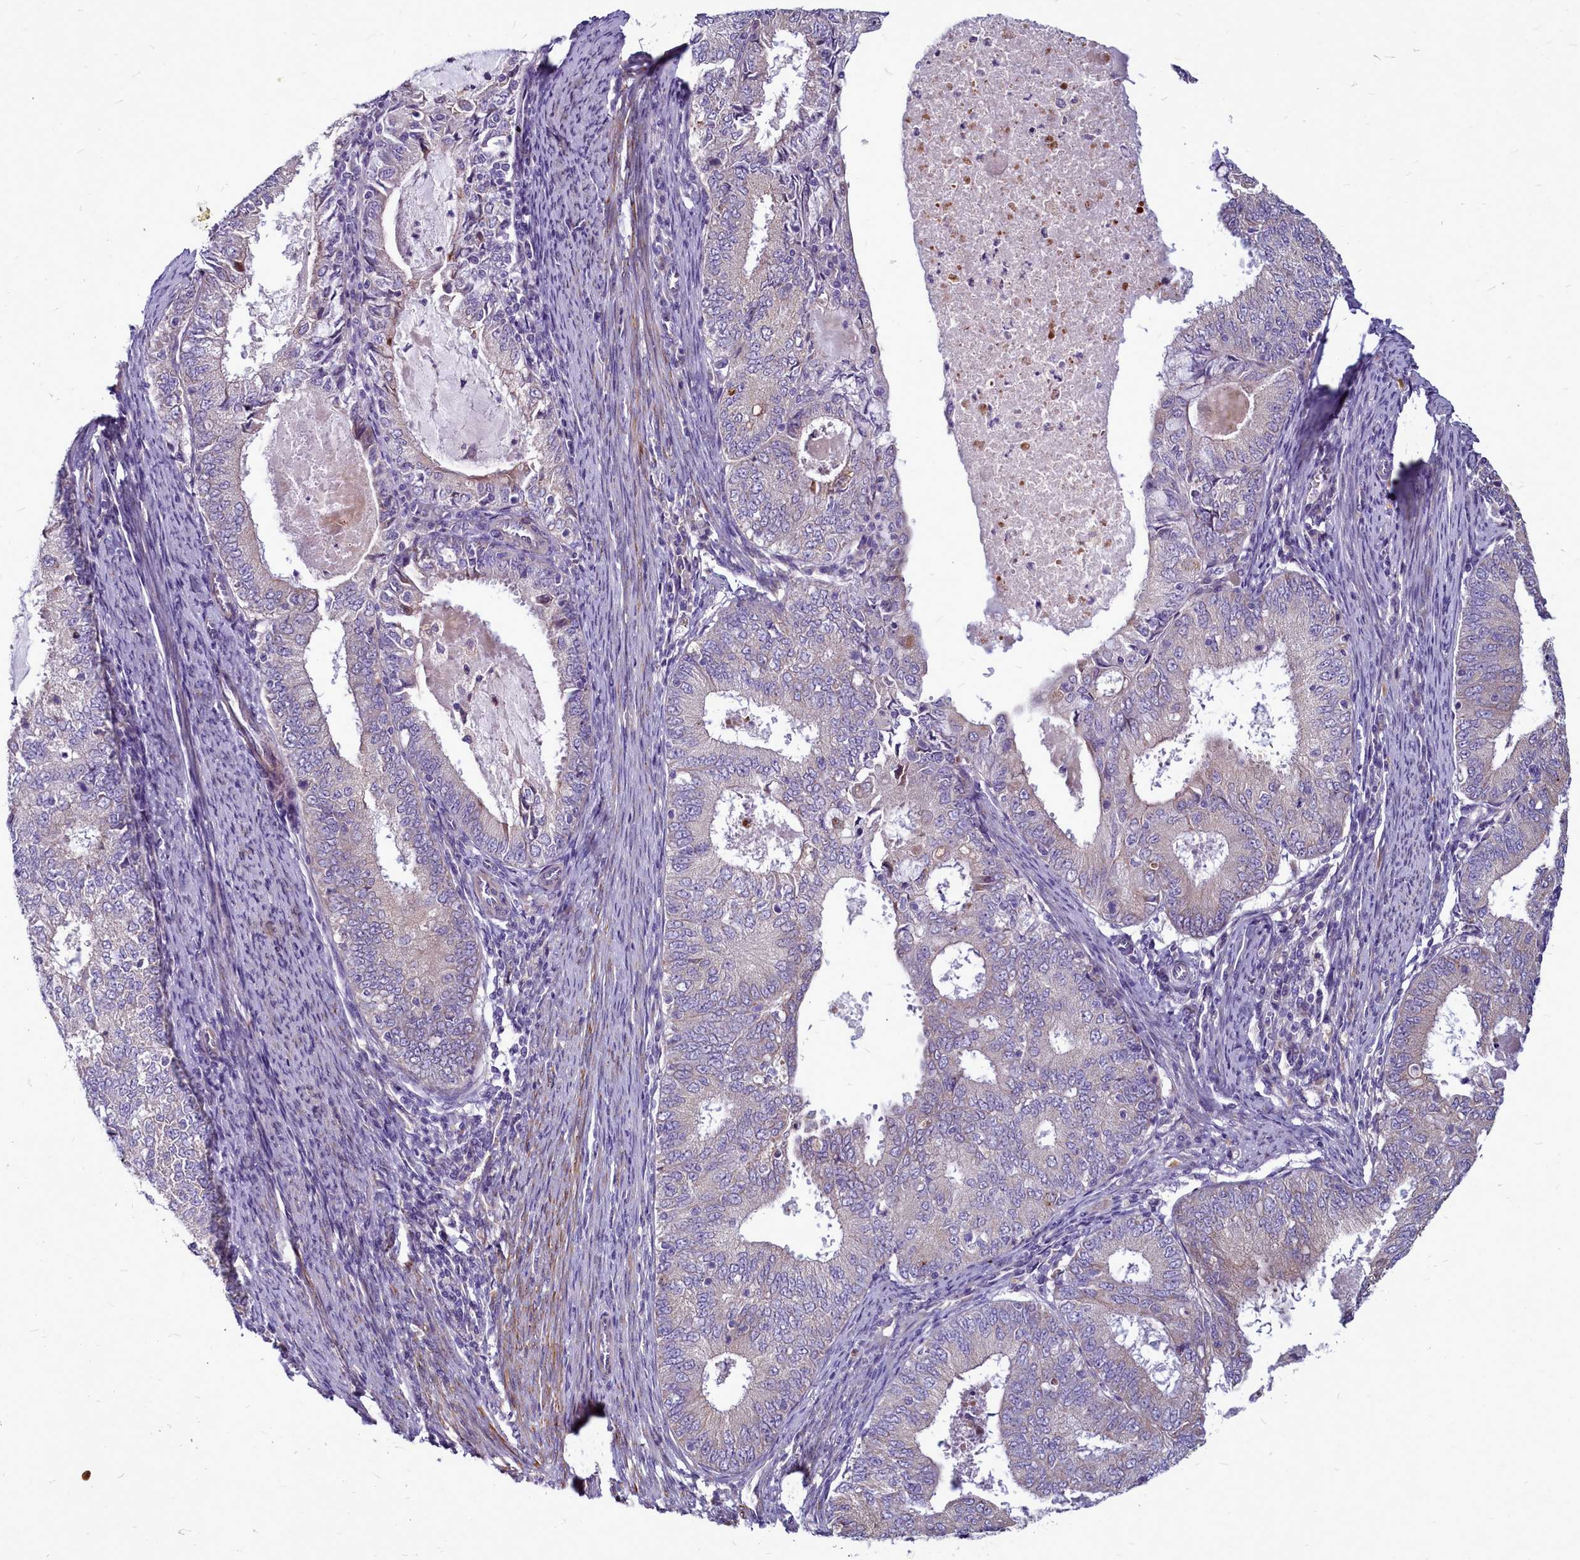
{"staining": {"intensity": "negative", "quantity": "none", "location": "none"}, "tissue": "endometrial cancer", "cell_type": "Tumor cells", "image_type": "cancer", "snomed": [{"axis": "morphology", "description": "Adenocarcinoma, NOS"}, {"axis": "topography", "description": "Endometrium"}], "caption": "Immunohistochemical staining of human endometrial cancer (adenocarcinoma) reveals no significant positivity in tumor cells.", "gene": "SMPD4", "patient": {"sex": "female", "age": 57}}